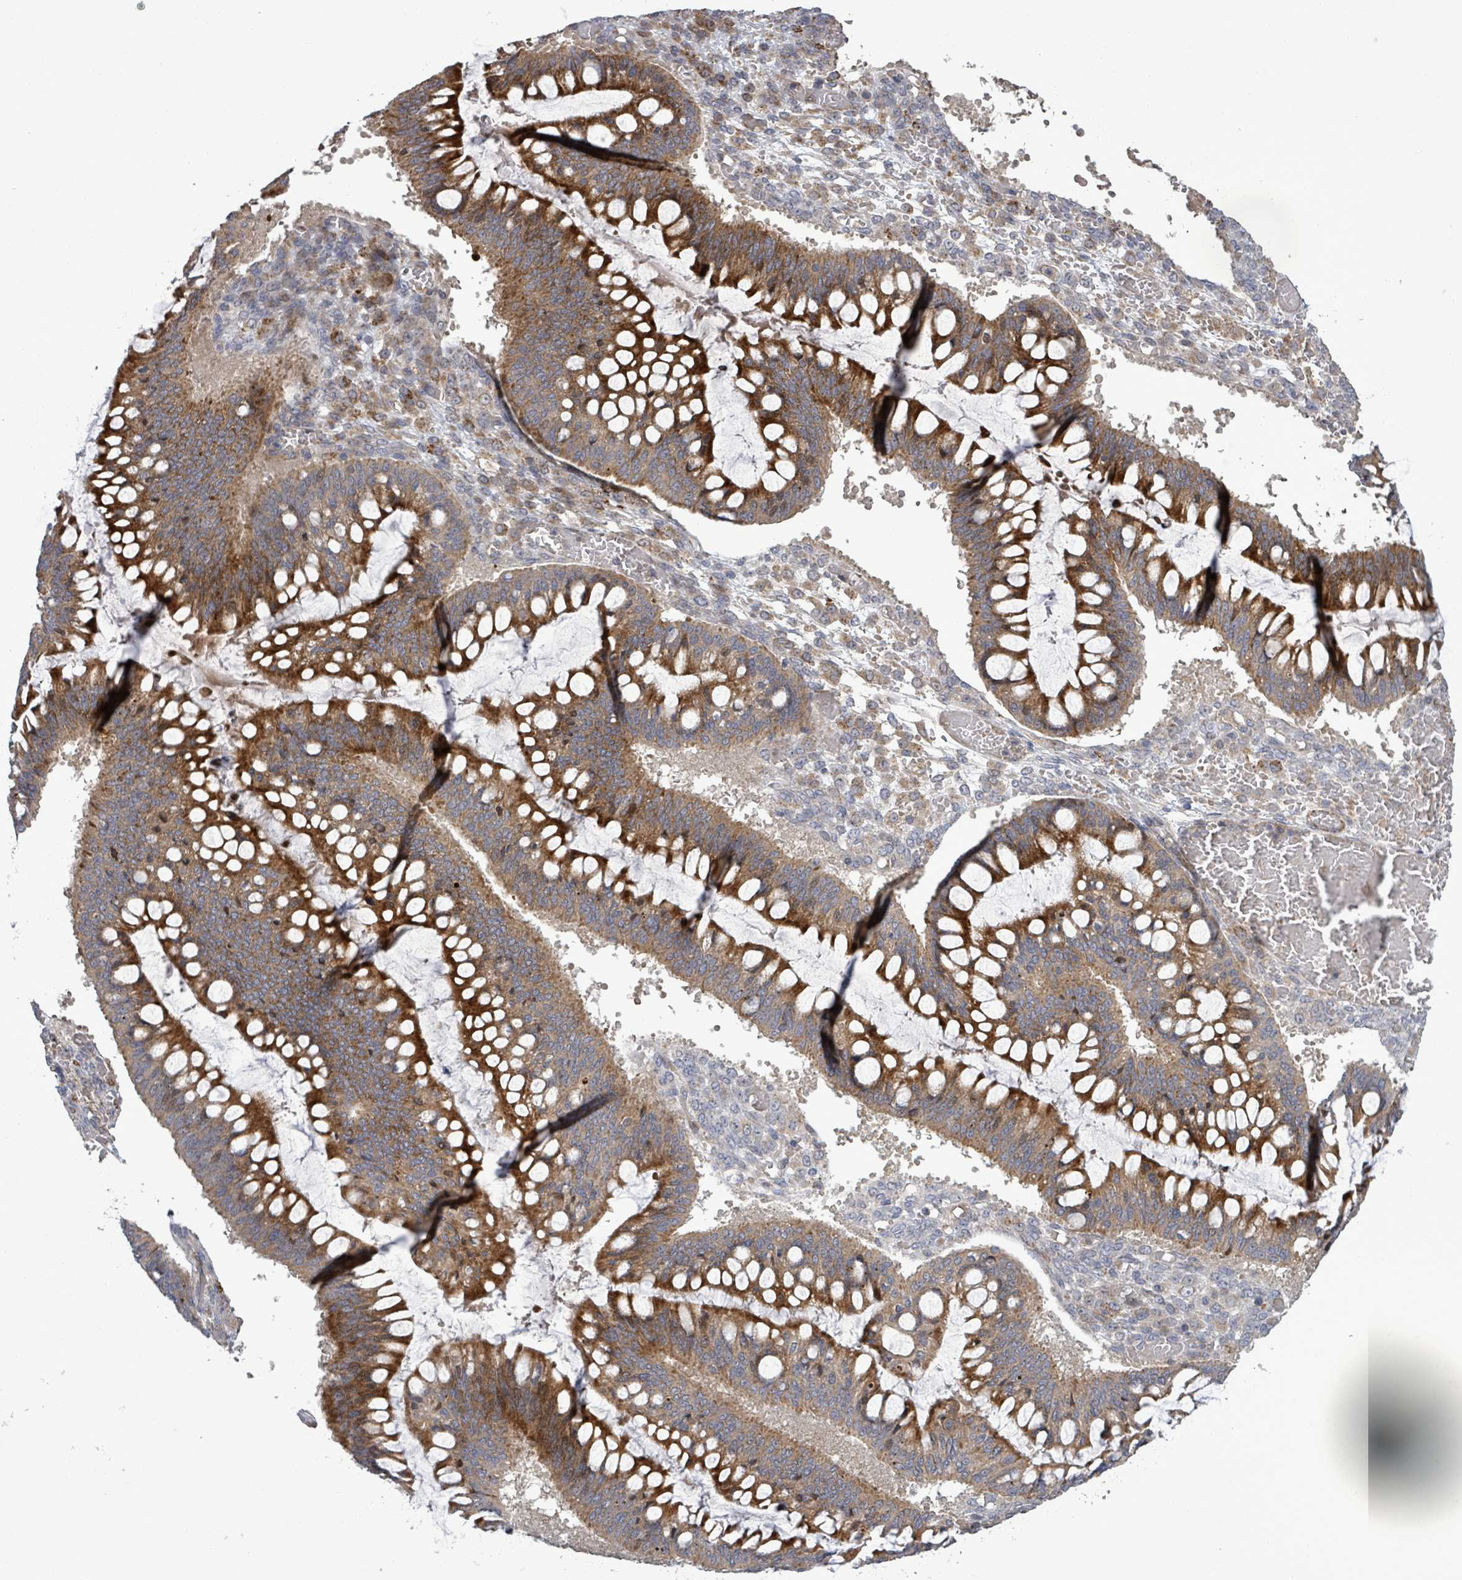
{"staining": {"intensity": "strong", "quantity": ">75%", "location": "cytoplasmic/membranous"}, "tissue": "ovarian cancer", "cell_type": "Tumor cells", "image_type": "cancer", "snomed": [{"axis": "morphology", "description": "Cystadenocarcinoma, mucinous, NOS"}, {"axis": "topography", "description": "Ovary"}], "caption": "Human ovarian cancer (mucinous cystadenocarcinoma) stained with a brown dye reveals strong cytoplasmic/membranous positive expression in about >75% of tumor cells.", "gene": "DIPK2A", "patient": {"sex": "female", "age": 73}}